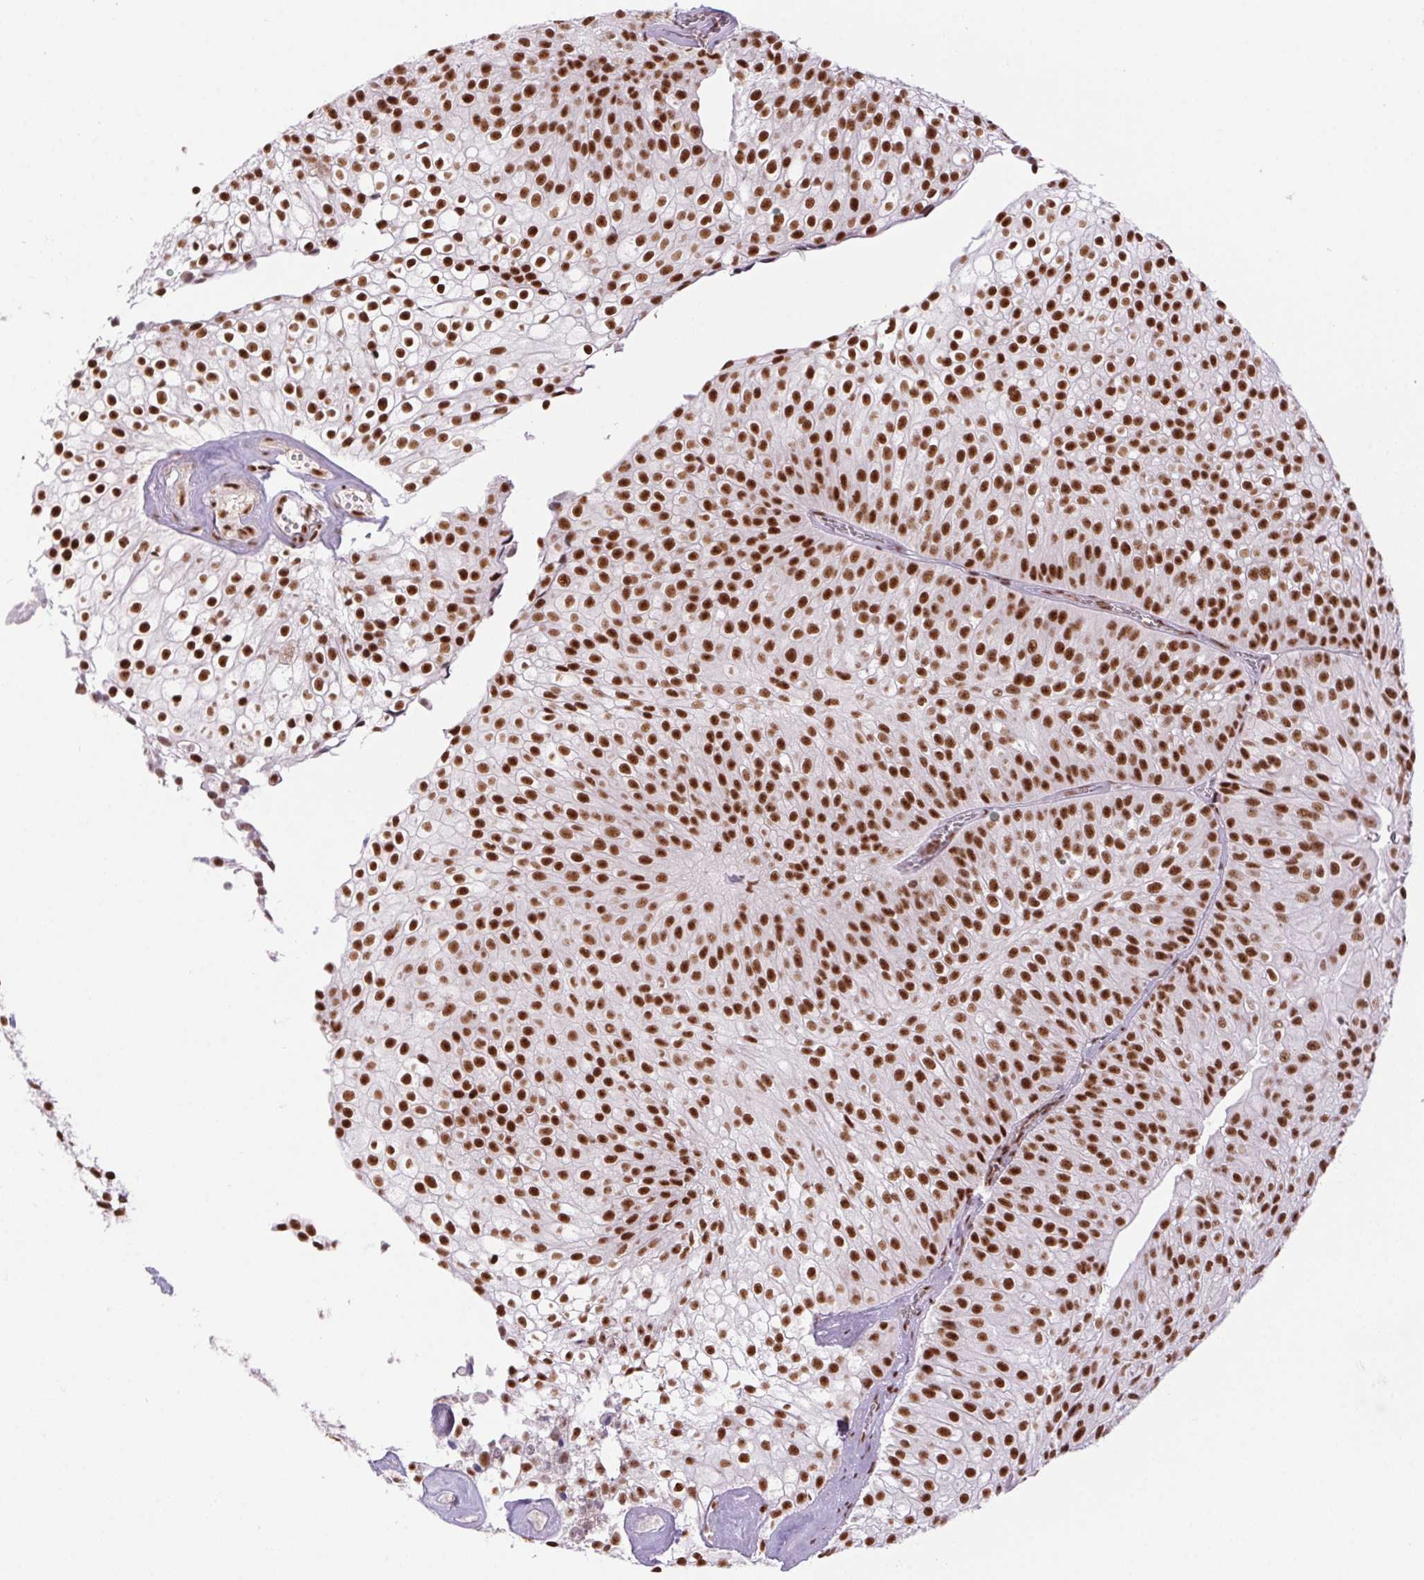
{"staining": {"intensity": "strong", "quantity": ">75%", "location": "nuclear"}, "tissue": "urothelial cancer", "cell_type": "Tumor cells", "image_type": "cancer", "snomed": [{"axis": "morphology", "description": "Urothelial carcinoma, Low grade"}, {"axis": "topography", "description": "Urinary bladder"}], "caption": "Approximately >75% of tumor cells in urothelial cancer display strong nuclear protein staining as visualized by brown immunohistochemical staining.", "gene": "DDX17", "patient": {"sex": "male", "age": 70}}